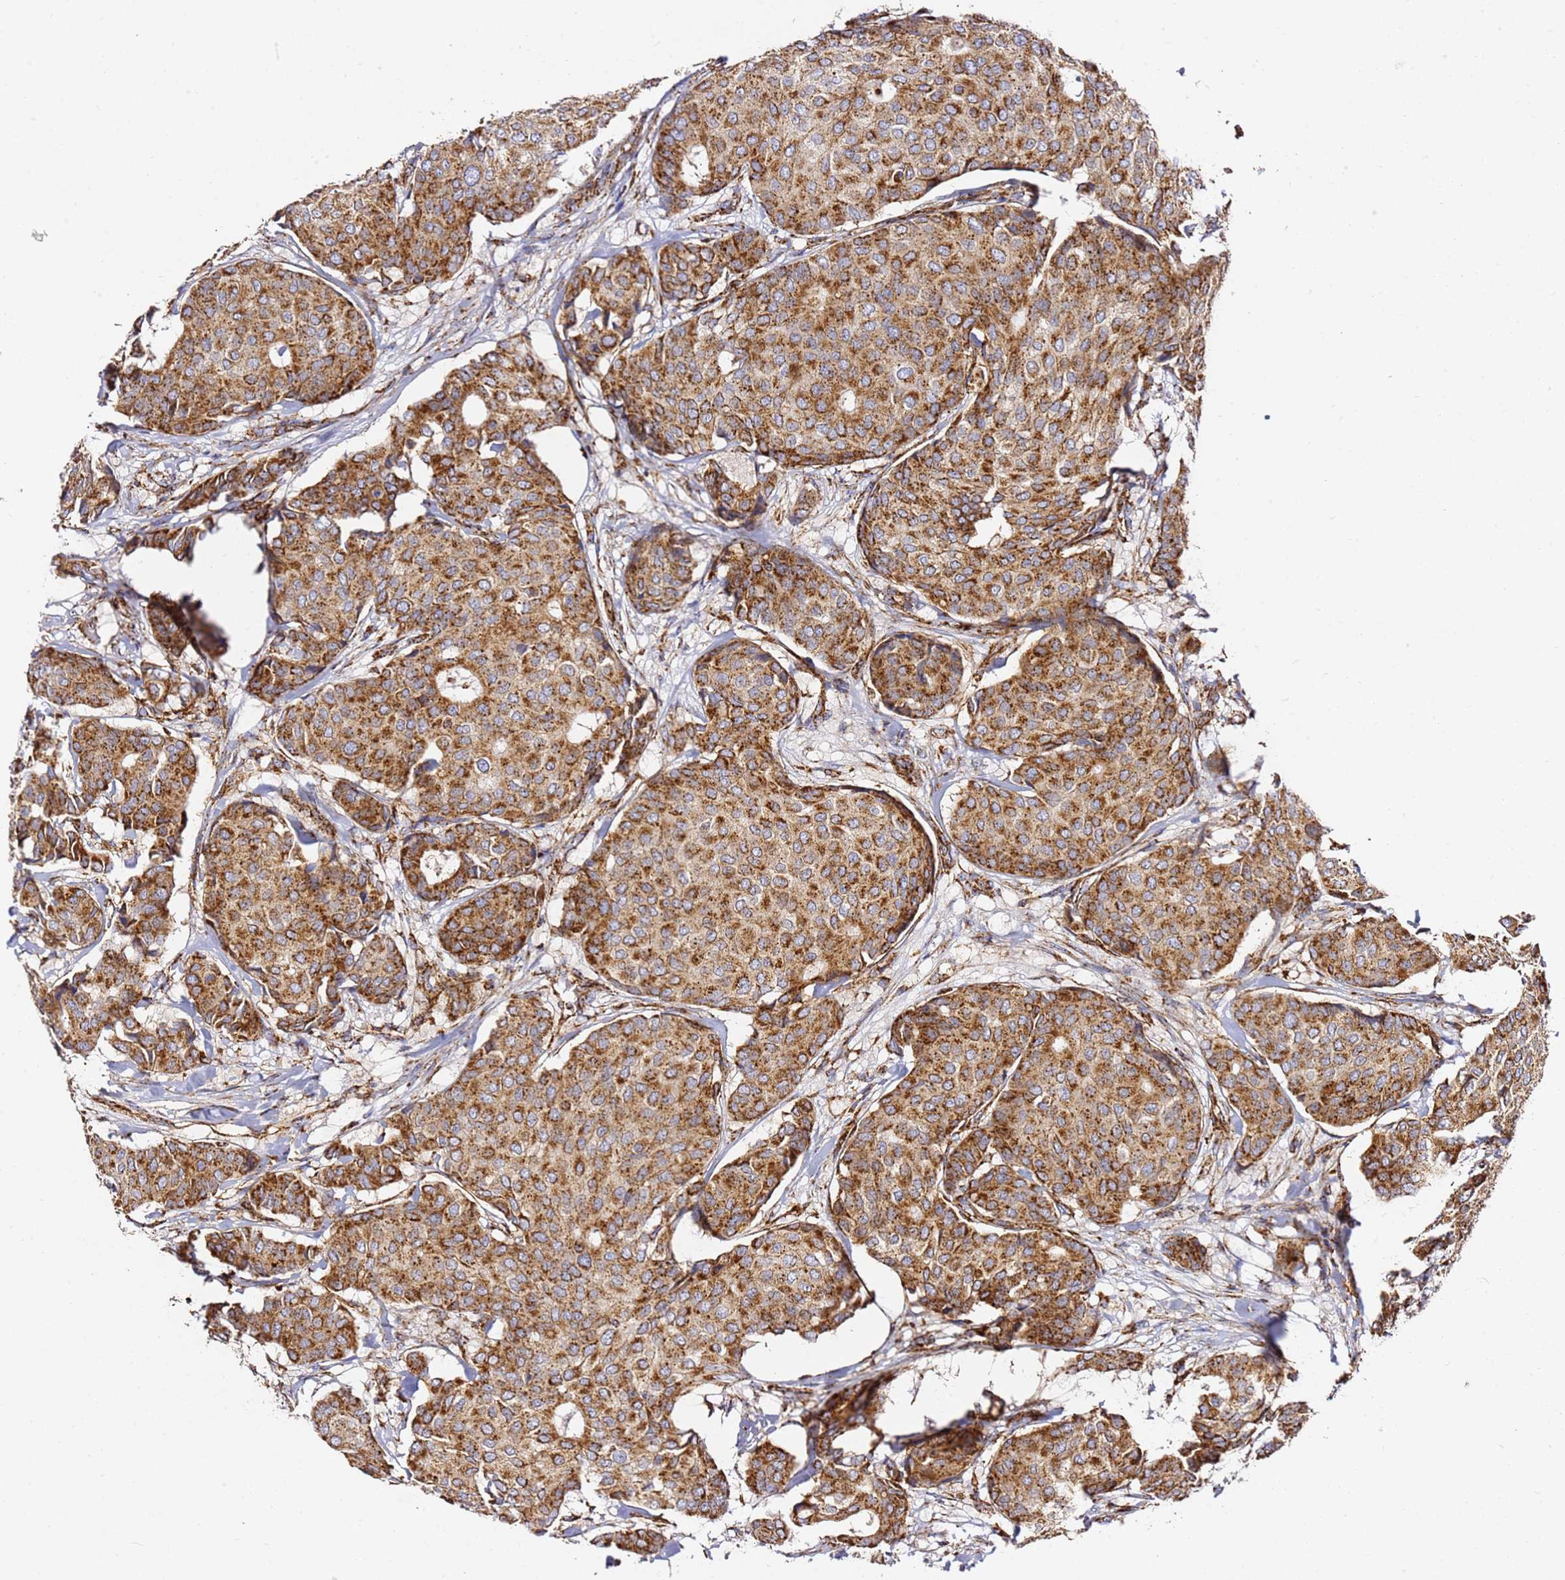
{"staining": {"intensity": "strong", "quantity": ">75%", "location": "cytoplasmic/membranous"}, "tissue": "breast cancer", "cell_type": "Tumor cells", "image_type": "cancer", "snomed": [{"axis": "morphology", "description": "Duct carcinoma"}, {"axis": "topography", "description": "Breast"}], "caption": "Immunohistochemistry image of neoplastic tissue: breast cancer (intraductal carcinoma) stained using immunohistochemistry (IHC) reveals high levels of strong protein expression localized specifically in the cytoplasmic/membranous of tumor cells, appearing as a cytoplasmic/membranous brown color.", "gene": "NDUFA3", "patient": {"sex": "female", "age": 75}}